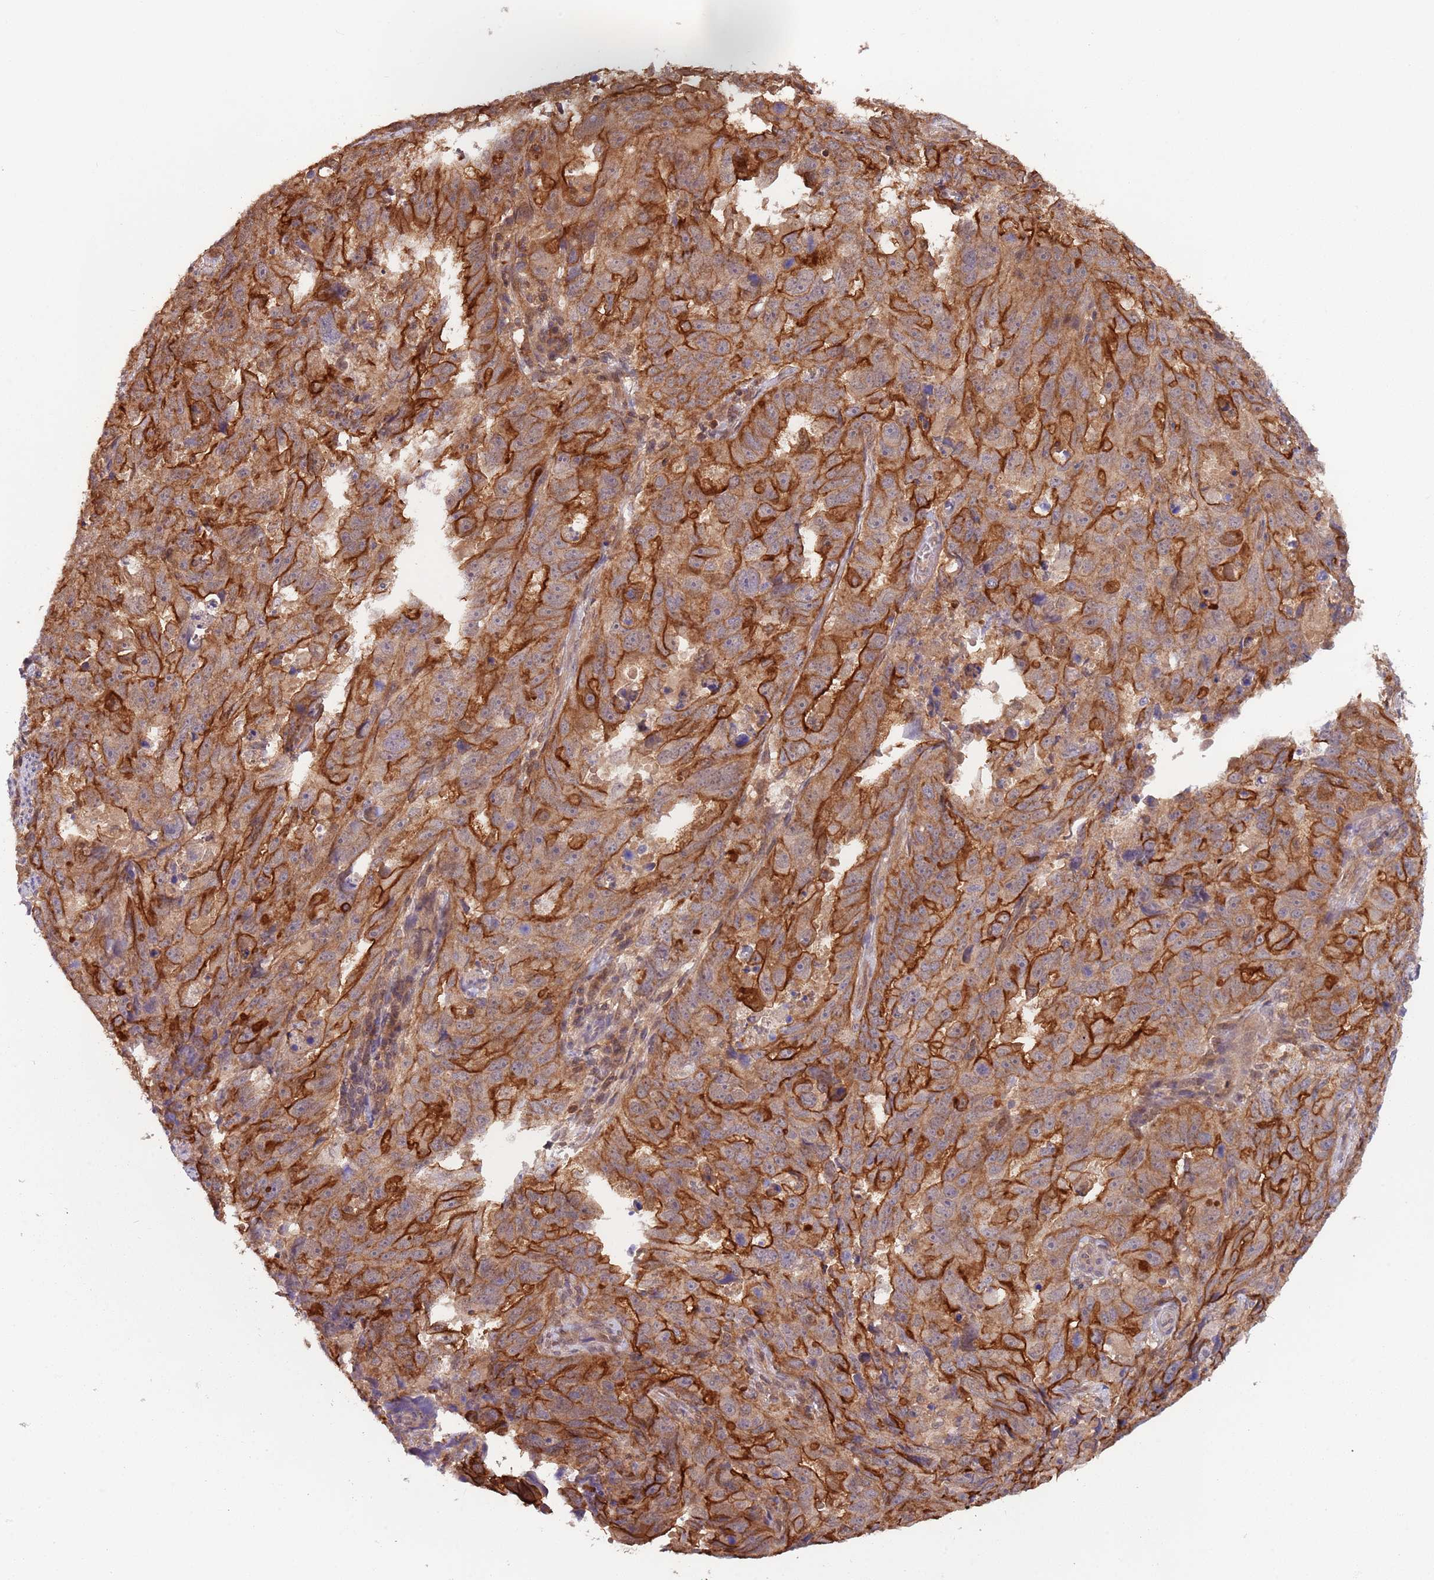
{"staining": {"intensity": "strong", "quantity": ">75%", "location": "cytoplasmic/membranous"}, "tissue": "endometrial cancer", "cell_type": "Tumor cells", "image_type": "cancer", "snomed": [{"axis": "morphology", "description": "Adenocarcinoma, NOS"}, {"axis": "topography", "description": "Endometrium"}], "caption": "Immunohistochemical staining of endometrial cancer (adenocarcinoma) exhibits strong cytoplasmic/membranous protein positivity in about >75% of tumor cells. (DAB (3,3'-diaminobenzidine) IHC, brown staining for protein, blue staining for nuclei).", "gene": "GSDMD", "patient": {"sex": "female", "age": 65}}